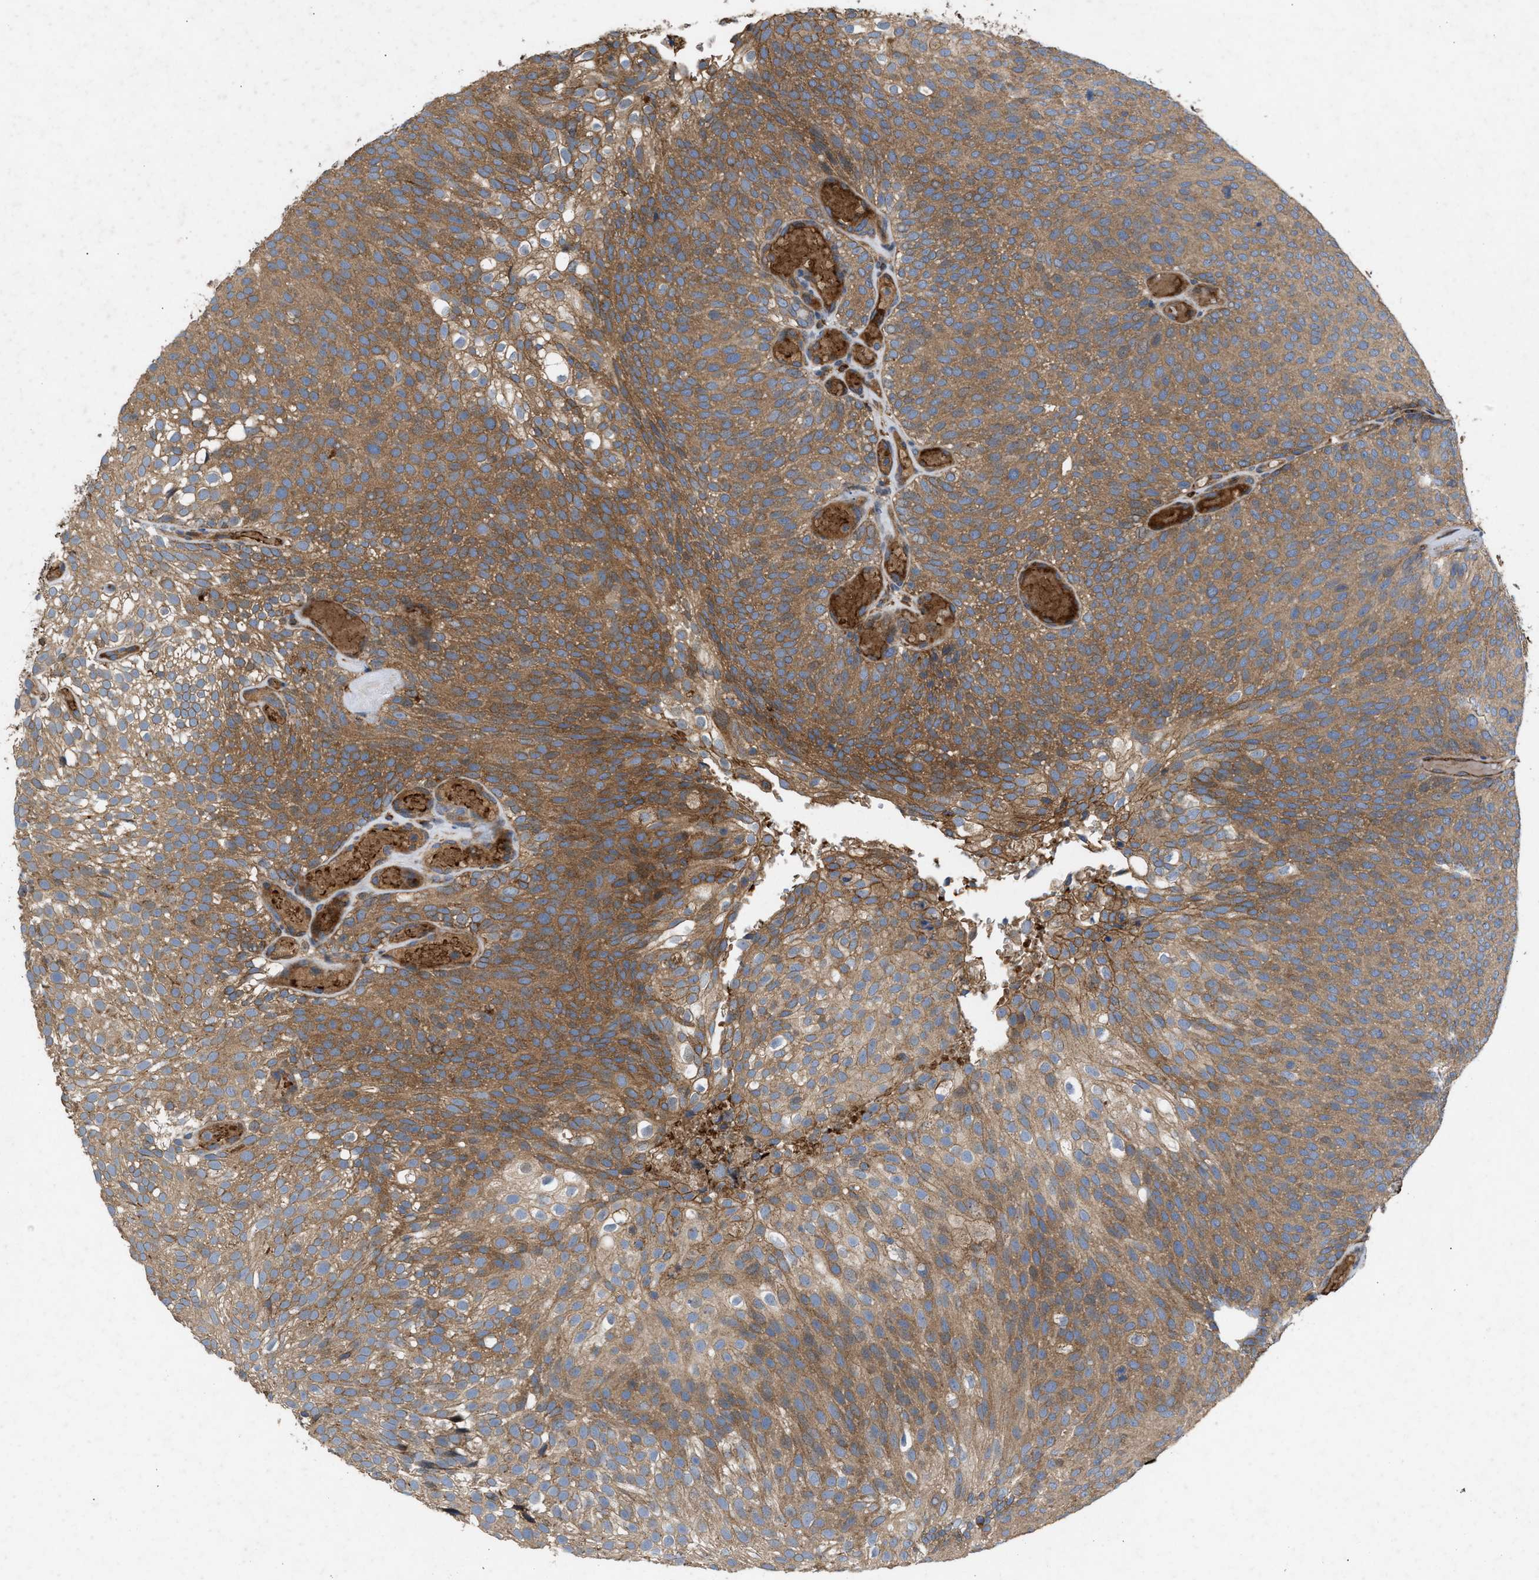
{"staining": {"intensity": "moderate", "quantity": ">75%", "location": "cytoplasmic/membranous"}, "tissue": "urothelial cancer", "cell_type": "Tumor cells", "image_type": "cancer", "snomed": [{"axis": "morphology", "description": "Urothelial carcinoma, Low grade"}, {"axis": "topography", "description": "Urinary bladder"}], "caption": "About >75% of tumor cells in human urothelial cancer reveal moderate cytoplasmic/membranous protein expression as visualized by brown immunohistochemical staining.", "gene": "GCC1", "patient": {"sex": "male", "age": 78}}